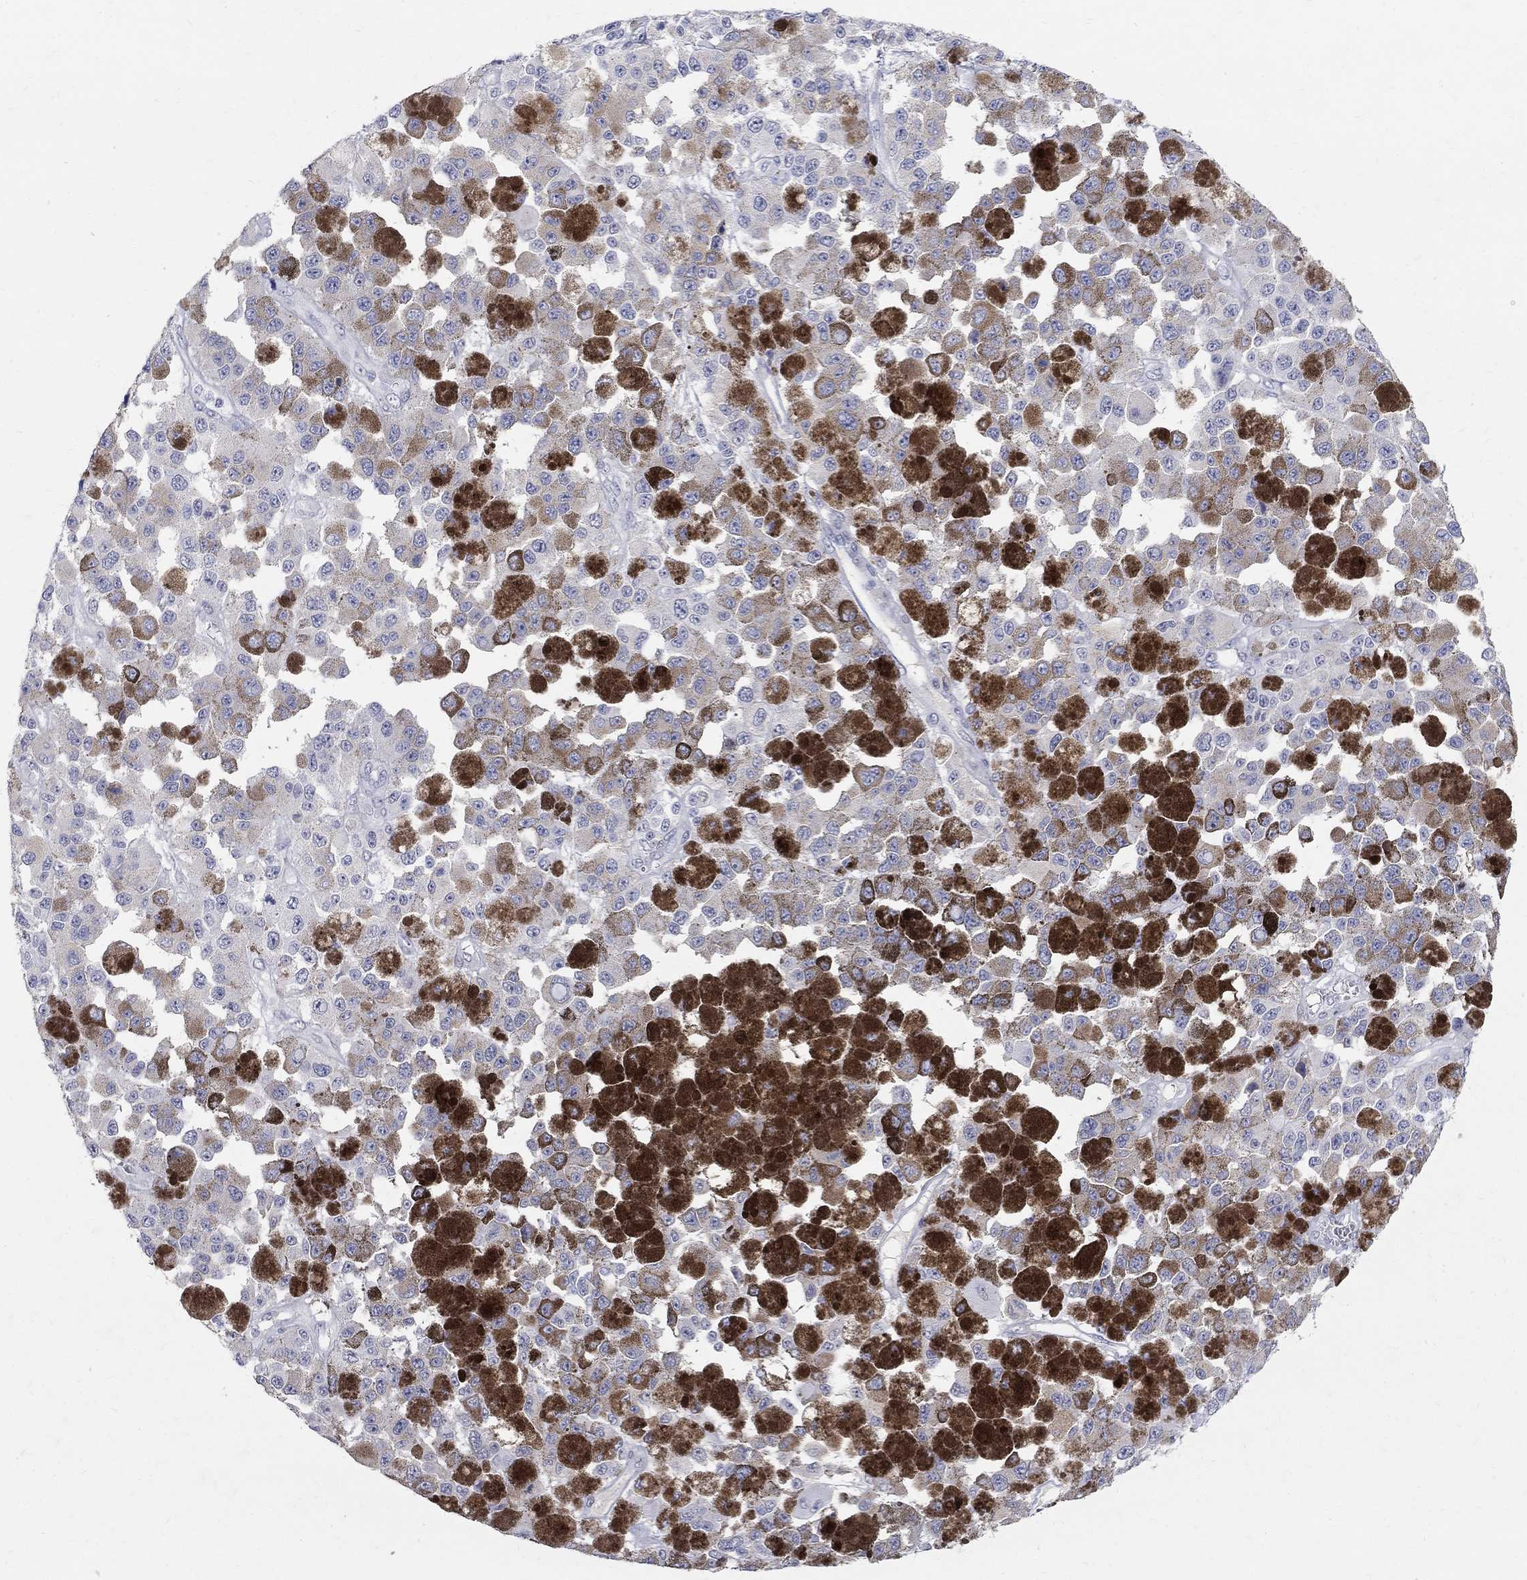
{"staining": {"intensity": "negative", "quantity": "none", "location": "none"}, "tissue": "melanoma", "cell_type": "Tumor cells", "image_type": "cancer", "snomed": [{"axis": "morphology", "description": "Malignant melanoma, NOS"}, {"axis": "topography", "description": "Skin"}], "caption": "Human melanoma stained for a protein using immunohistochemistry exhibits no expression in tumor cells.", "gene": "SOX2", "patient": {"sex": "female", "age": 58}}